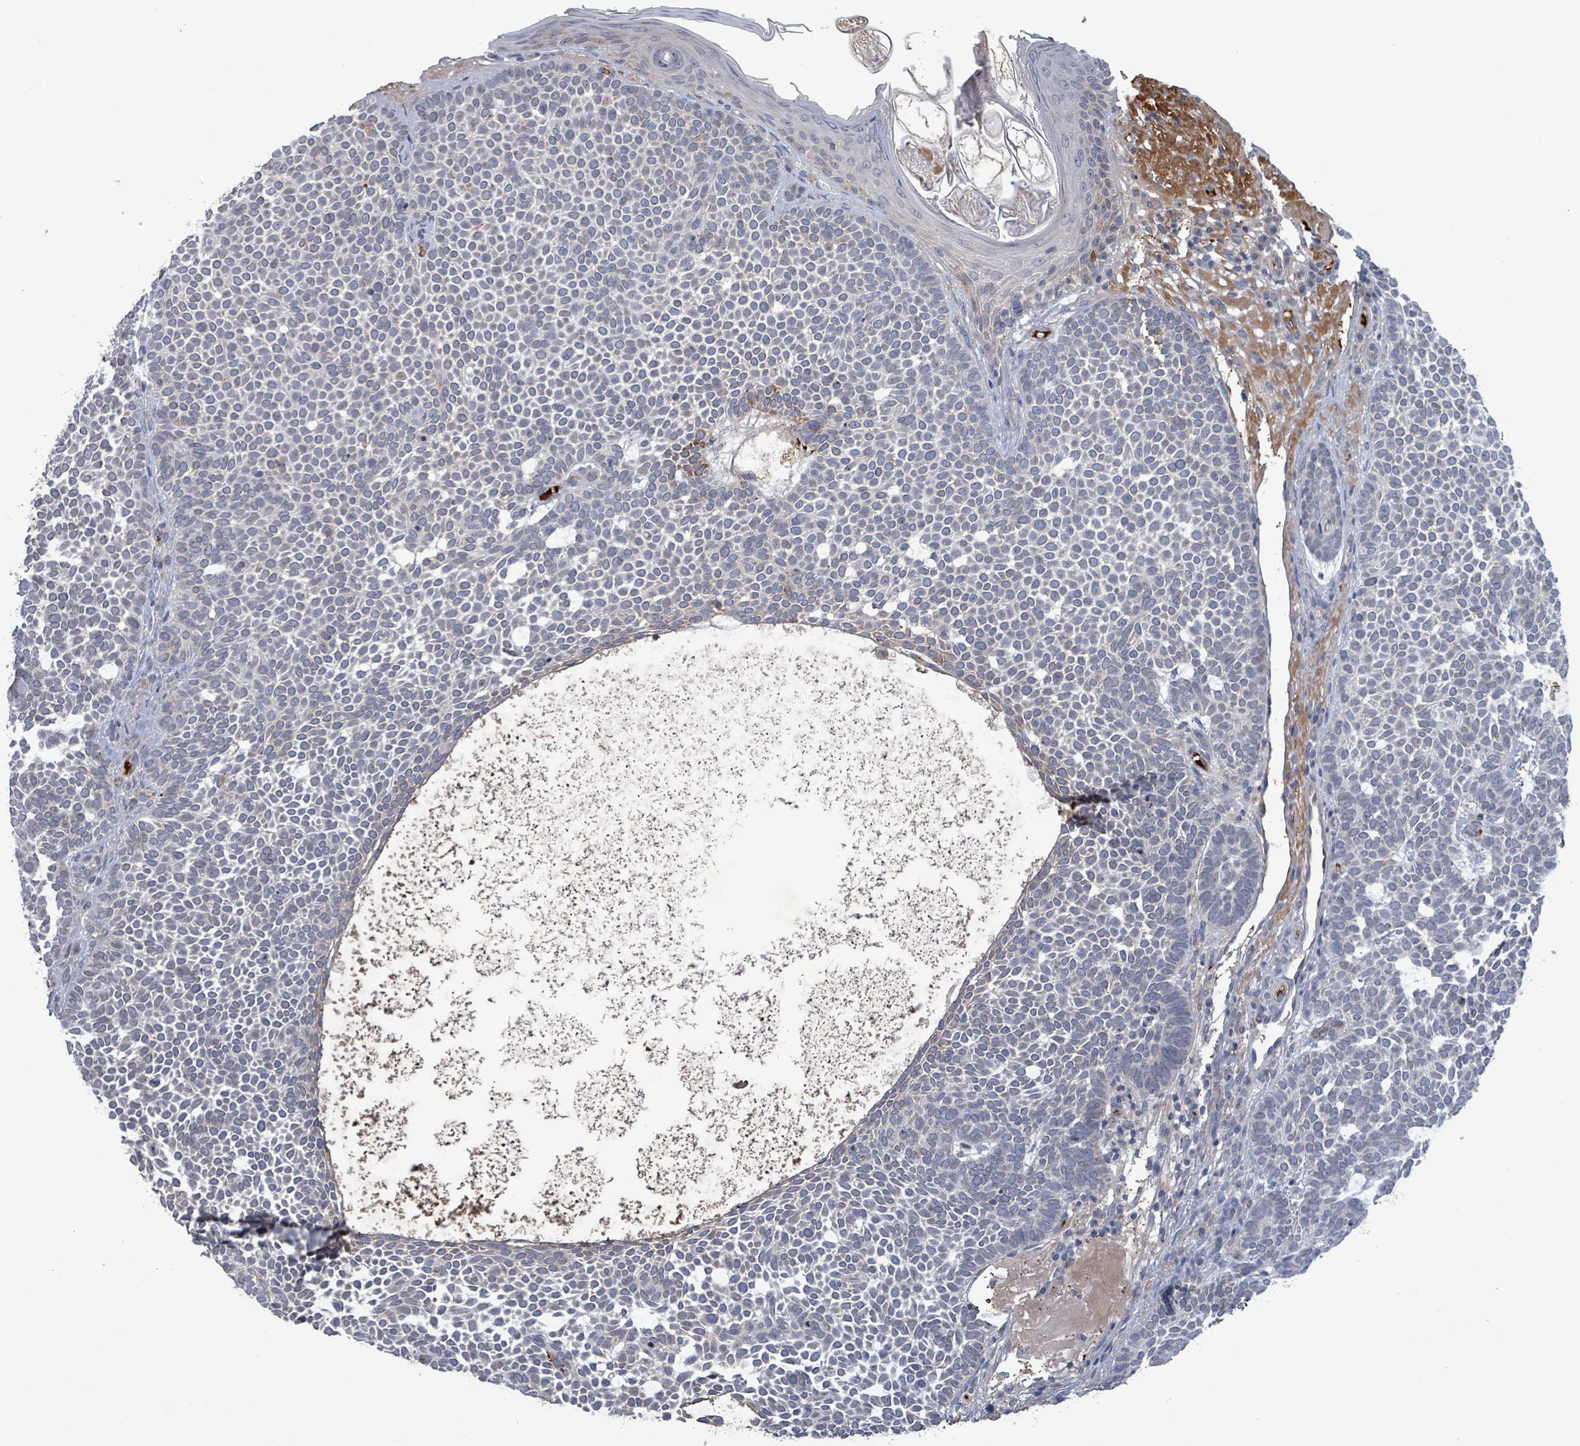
{"staining": {"intensity": "negative", "quantity": "none", "location": "none"}, "tissue": "skin cancer", "cell_type": "Tumor cells", "image_type": "cancer", "snomed": [{"axis": "morphology", "description": "Basal cell carcinoma"}, {"axis": "topography", "description": "Skin"}], "caption": "Skin cancer (basal cell carcinoma) was stained to show a protein in brown. There is no significant expression in tumor cells.", "gene": "GRM8", "patient": {"sex": "female", "age": 77}}